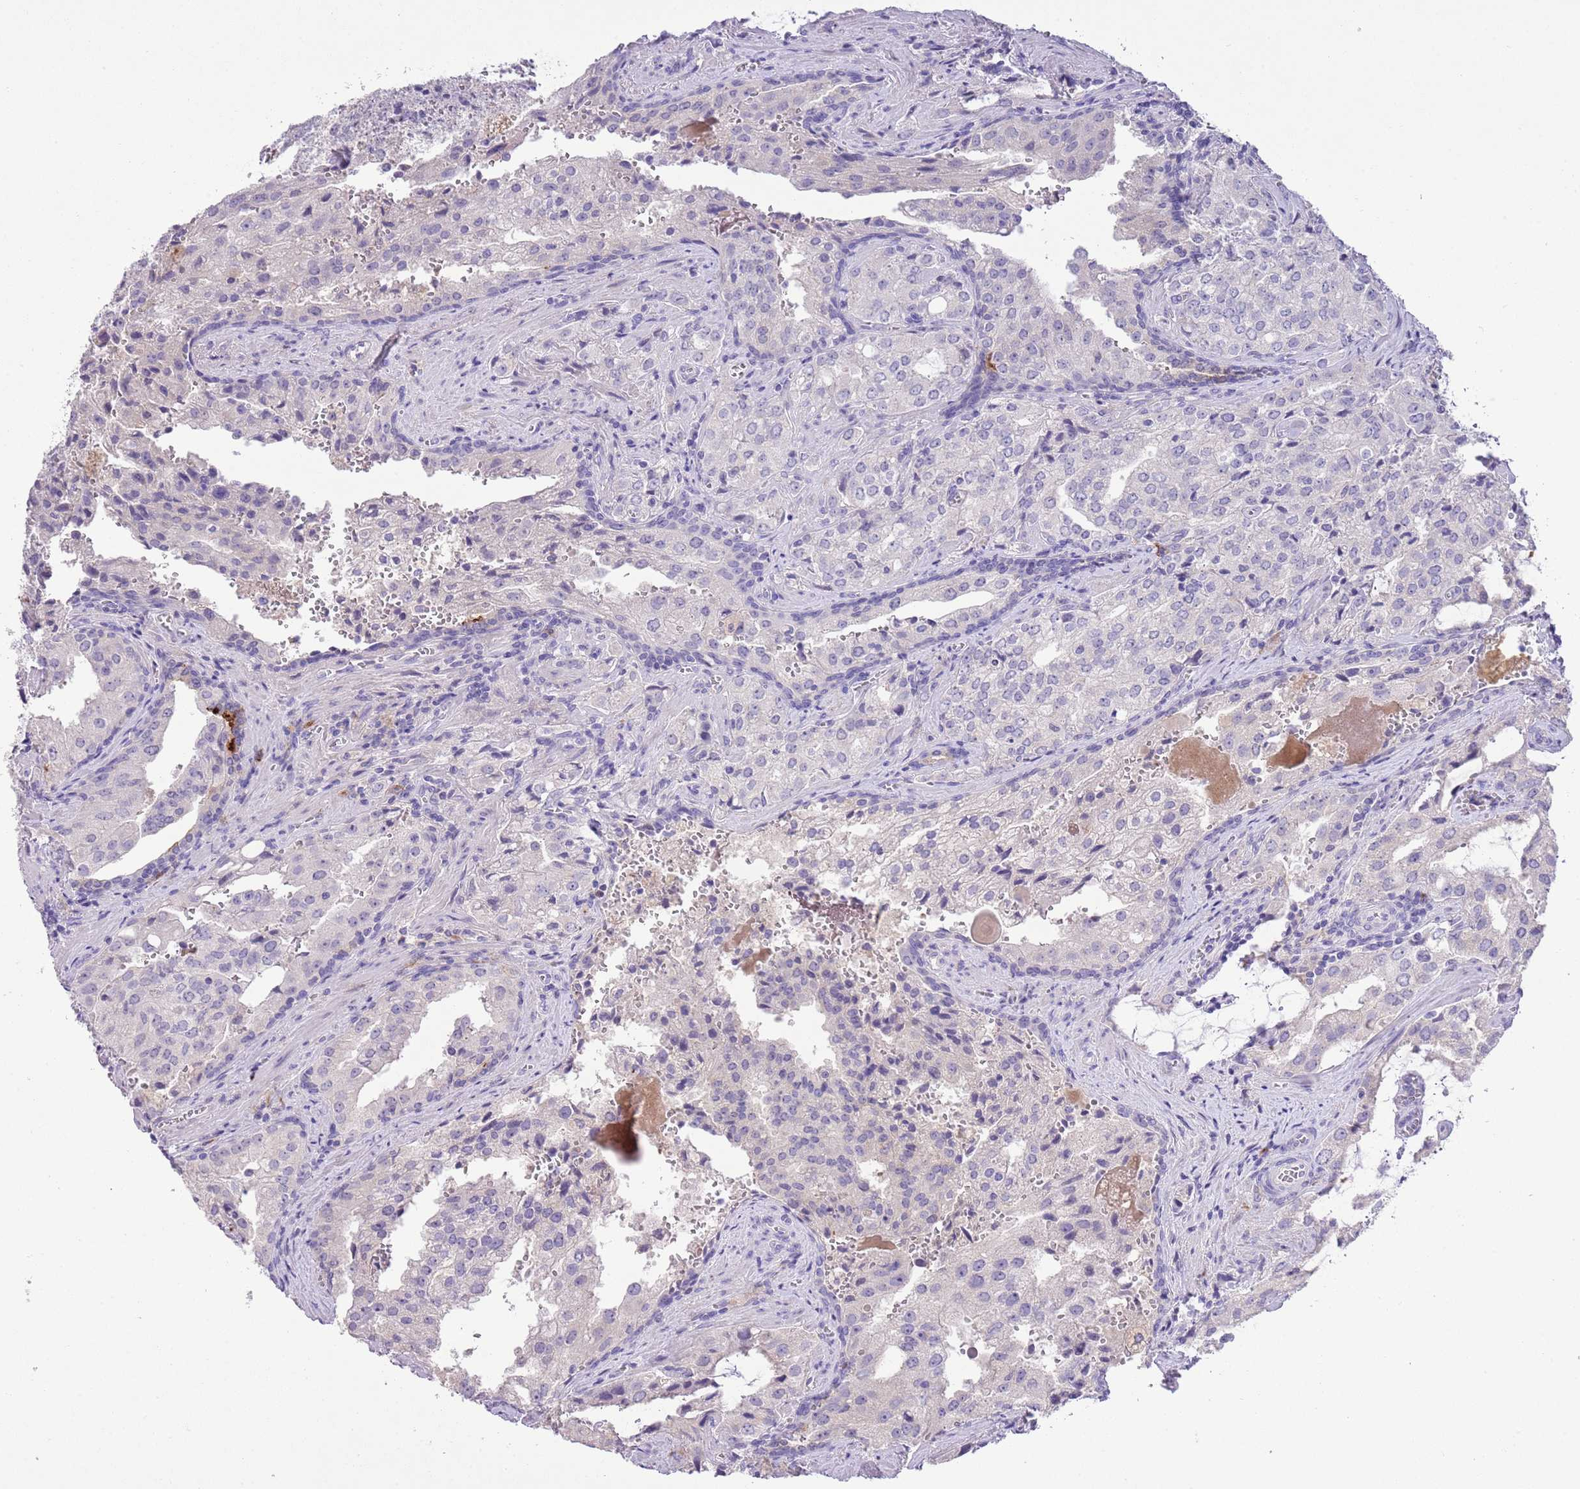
{"staining": {"intensity": "negative", "quantity": "none", "location": "none"}, "tissue": "prostate cancer", "cell_type": "Tumor cells", "image_type": "cancer", "snomed": [{"axis": "morphology", "description": "Adenocarcinoma, High grade"}, {"axis": "topography", "description": "Prostate"}], "caption": "Immunohistochemical staining of human prostate high-grade adenocarcinoma displays no significant expression in tumor cells.", "gene": "CLEC2A", "patient": {"sex": "male", "age": 68}}